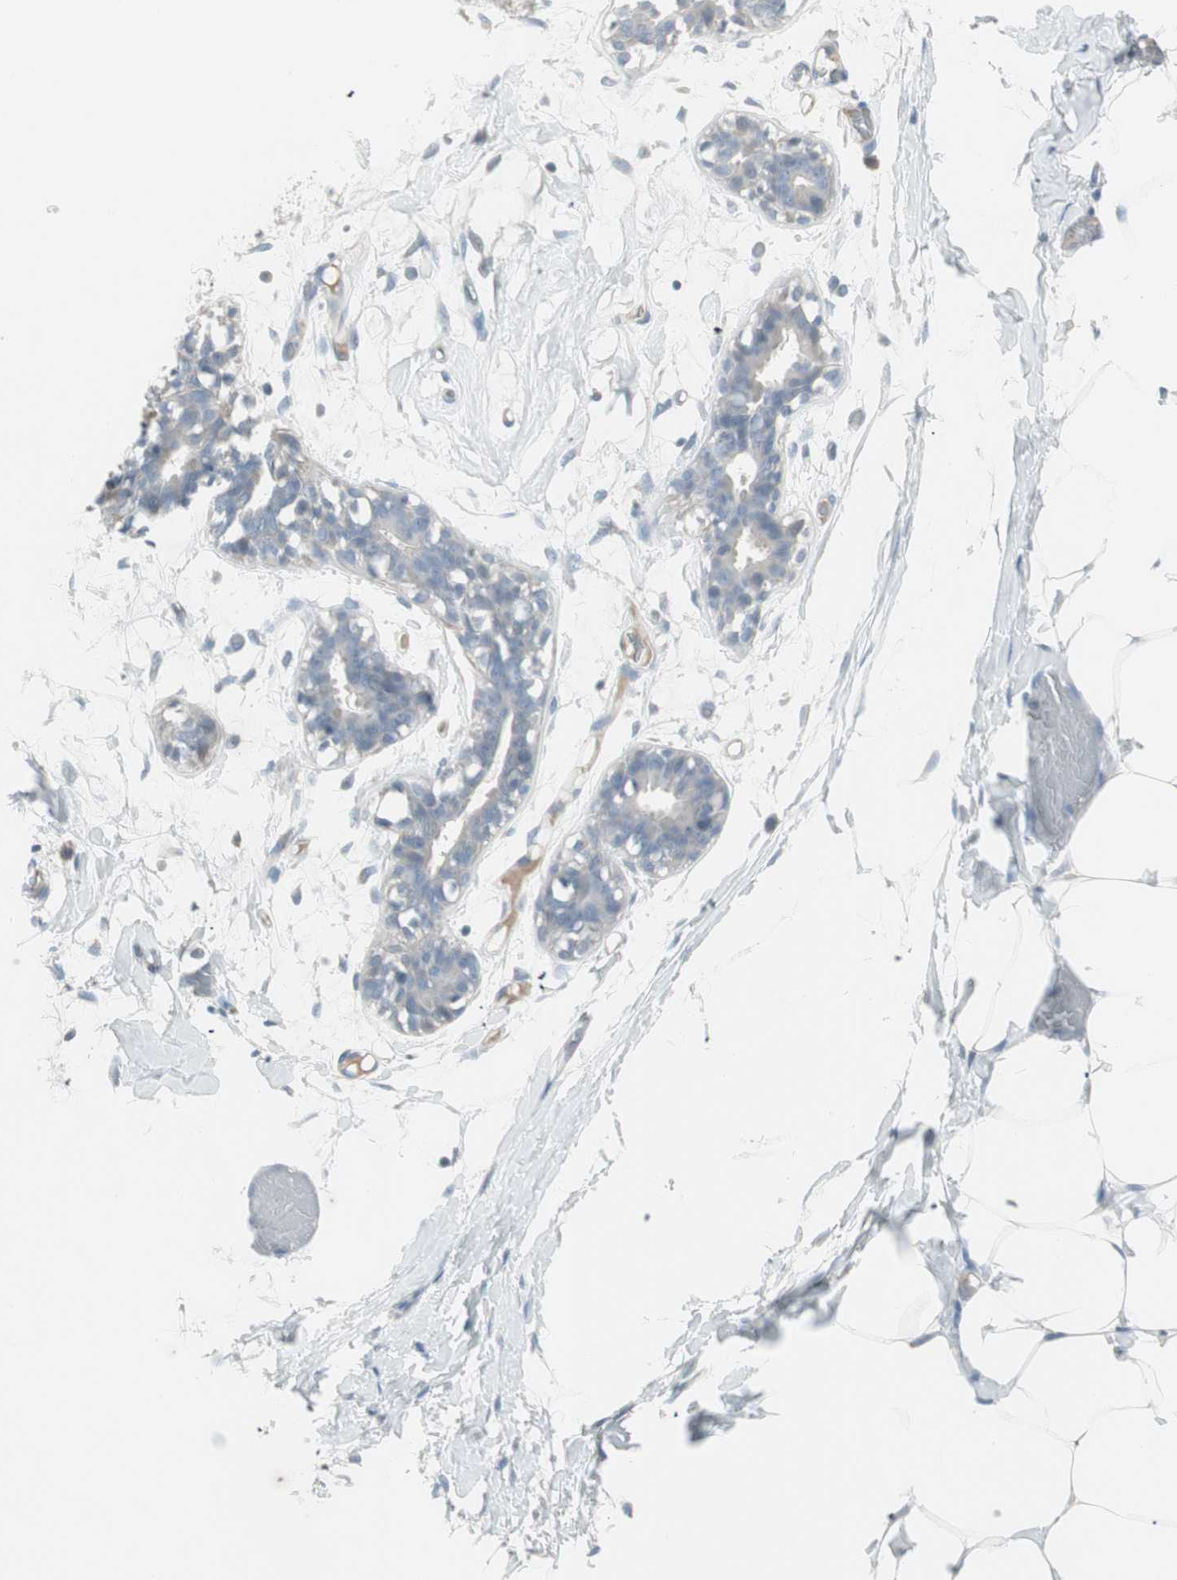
{"staining": {"intensity": "negative", "quantity": "none", "location": "none"}, "tissue": "adipose tissue", "cell_type": "Adipocytes", "image_type": "normal", "snomed": [{"axis": "morphology", "description": "Normal tissue, NOS"}, {"axis": "topography", "description": "Breast"}, {"axis": "topography", "description": "Adipose tissue"}], "caption": "IHC micrograph of normal adipose tissue stained for a protein (brown), which displays no expression in adipocytes. (Brightfield microscopy of DAB immunohistochemistry (IHC) at high magnification).", "gene": "ITLN2", "patient": {"sex": "female", "age": 25}}